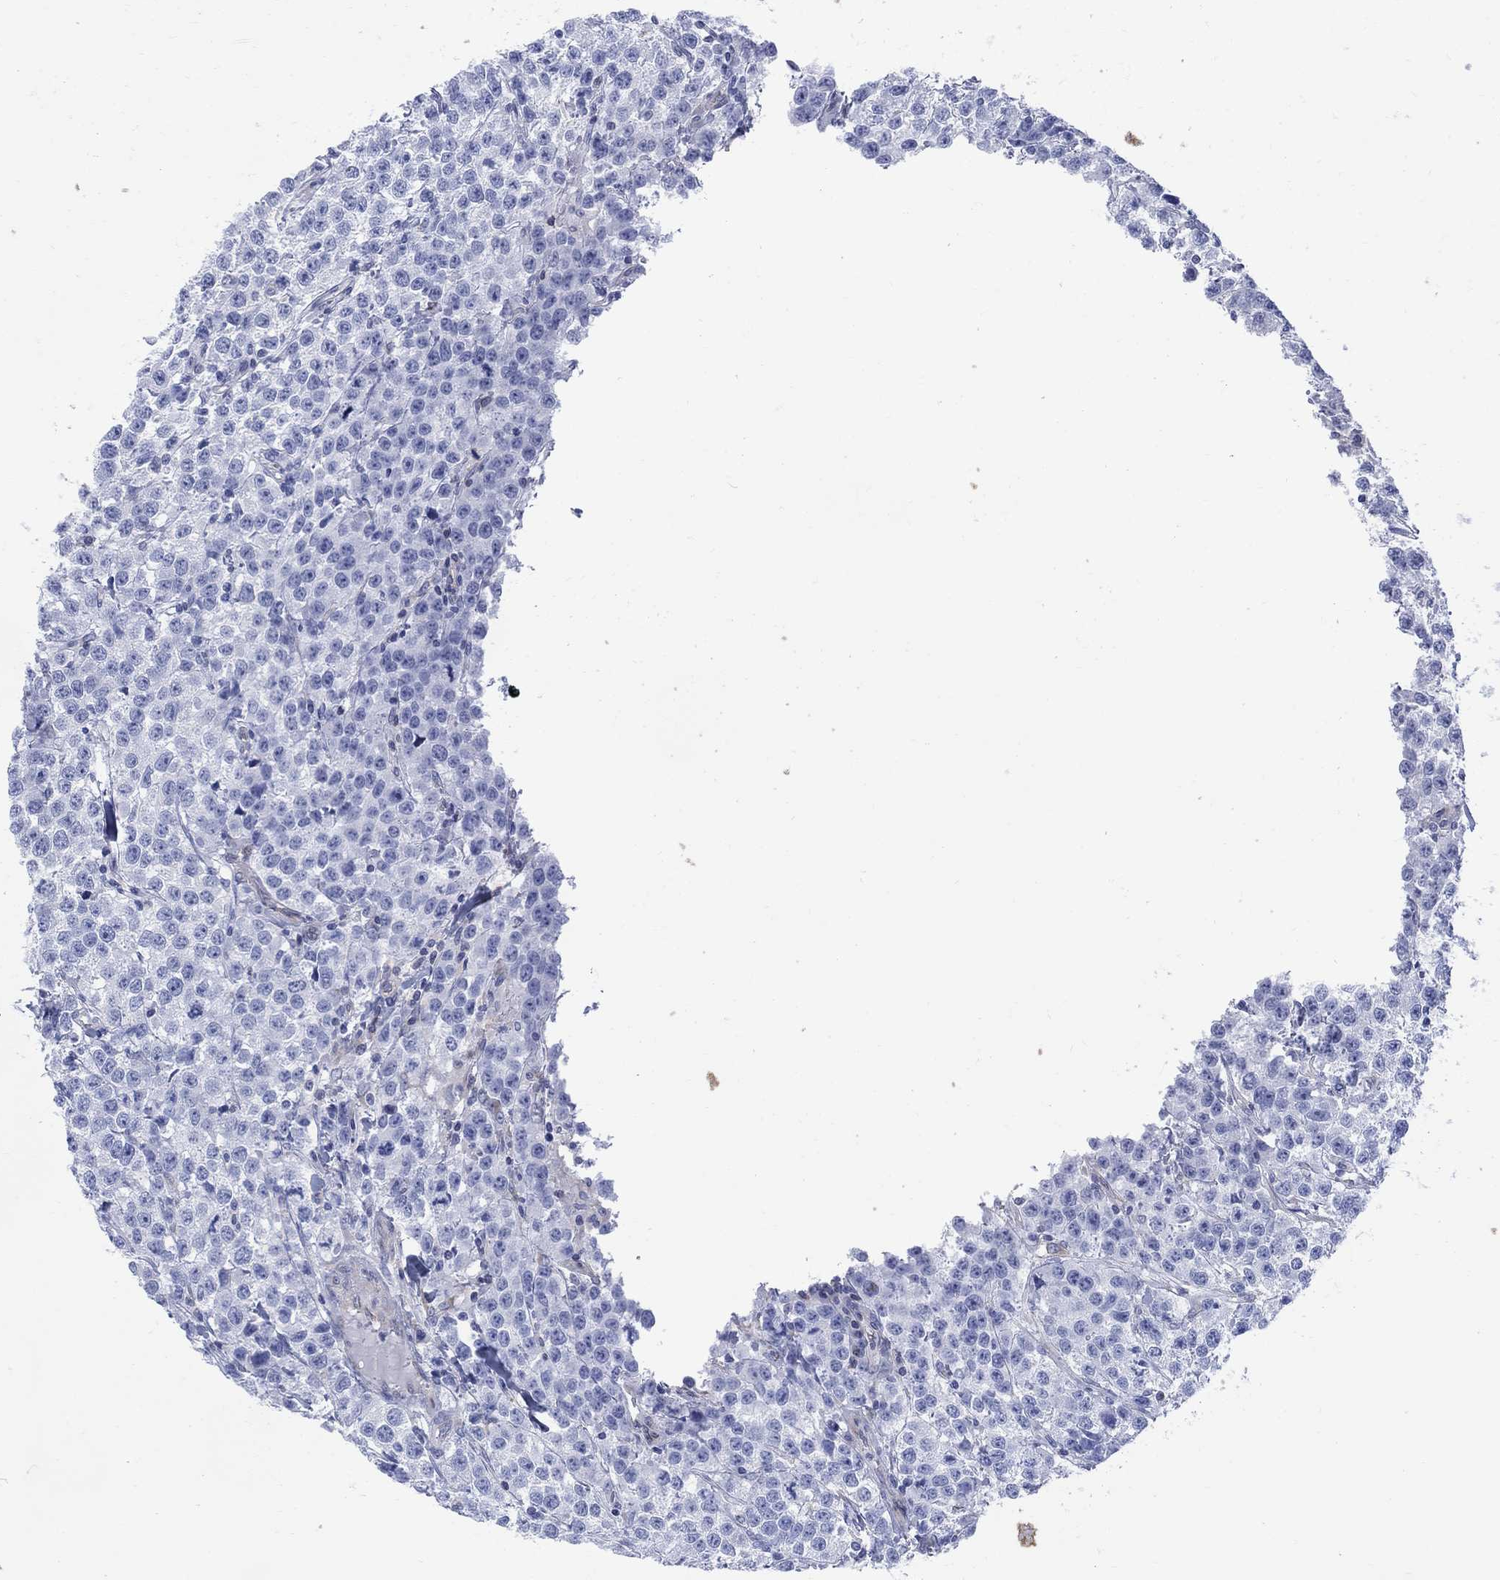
{"staining": {"intensity": "negative", "quantity": "none", "location": "none"}, "tissue": "testis cancer", "cell_type": "Tumor cells", "image_type": "cancer", "snomed": [{"axis": "morphology", "description": "Seminoma, NOS"}, {"axis": "topography", "description": "Testis"}], "caption": "Protein analysis of testis cancer (seminoma) displays no significant expression in tumor cells. (Immunohistochemistry, brightfield microscopy, high magnification).", "gene": "DDI1", "patient": {"sex": "male", "age": 59}}